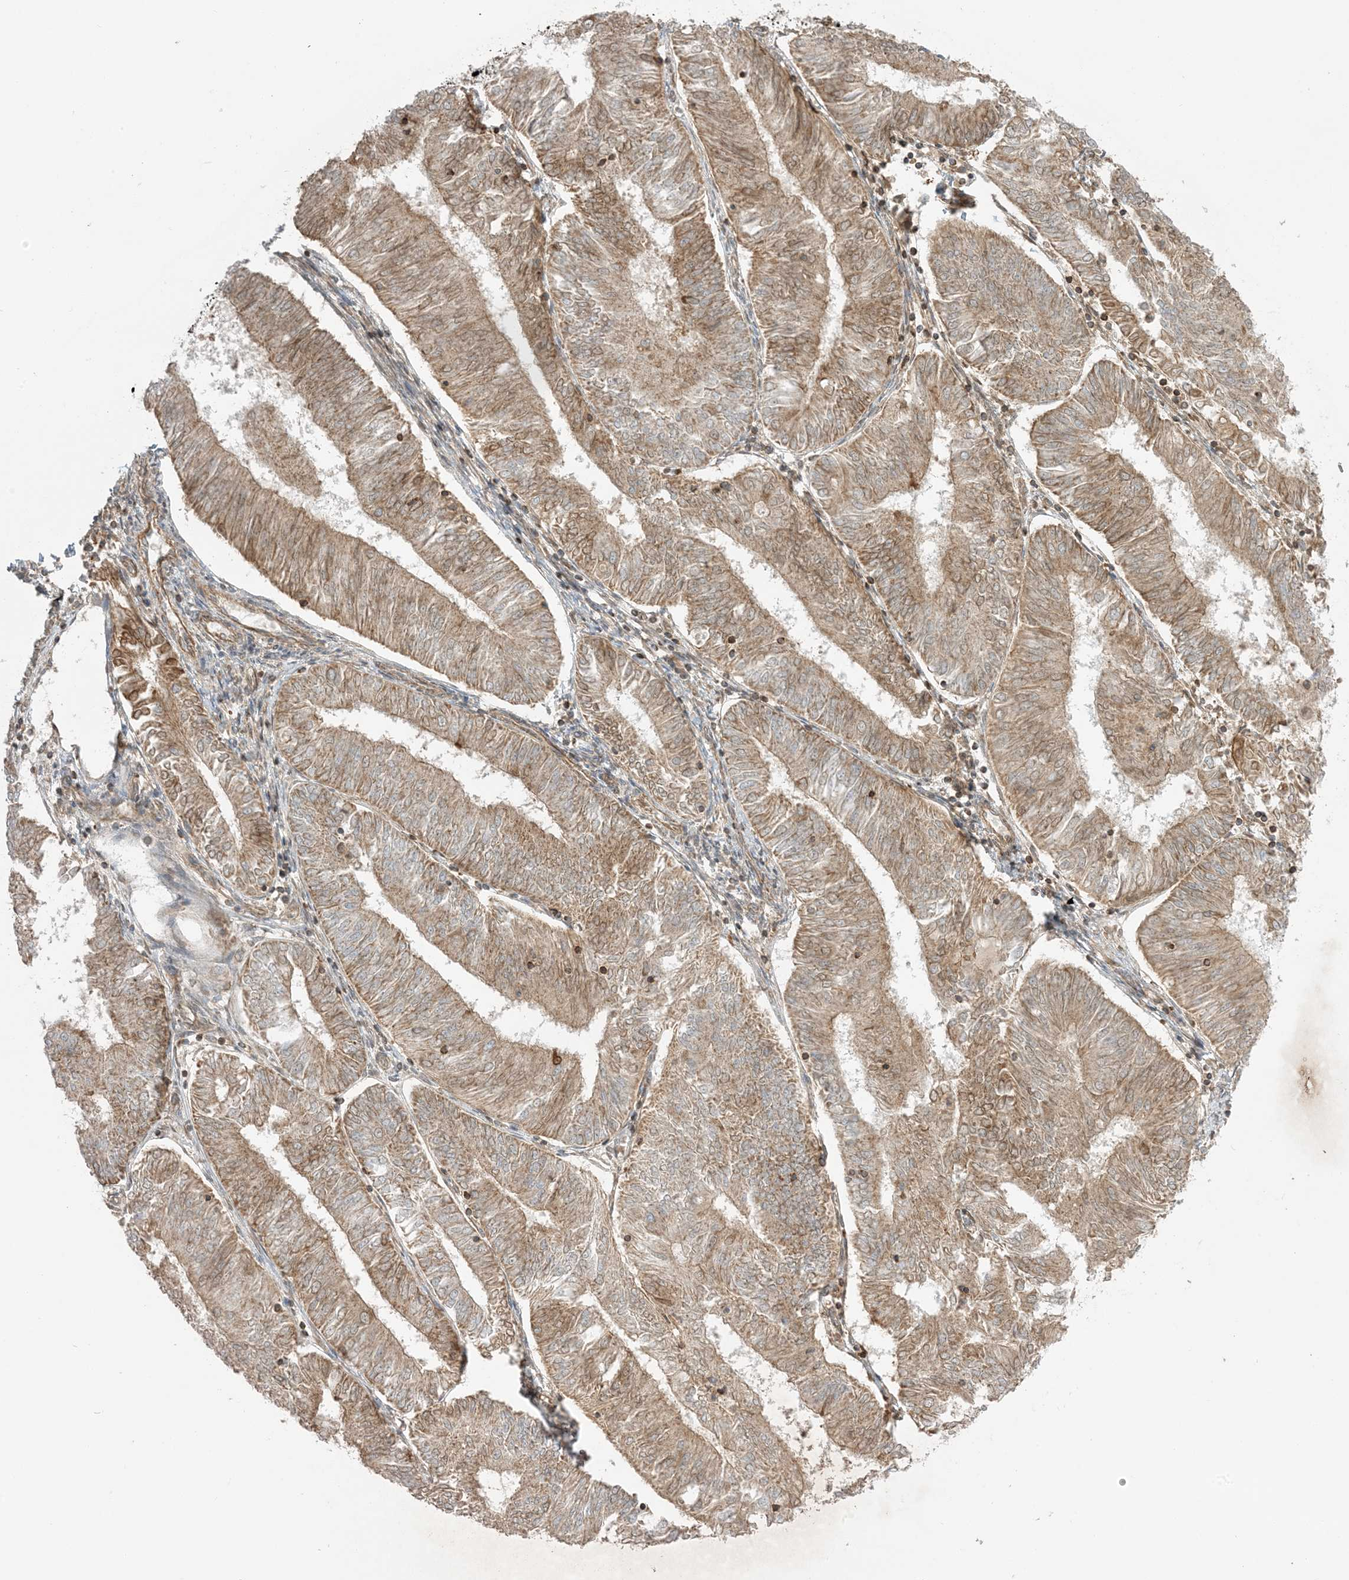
{"staining": {"intensity": "moderate", "quantity": ">75%", "location": "cytoplasmic/membranous"}, "tissue": "endometrial cancer", "cell_type": "Tumor cells", "image_type": "cancer", "snomed": [{"axis": "morphology", "description": "Adenocarcinoma, NOS"}, {"axis": "topography", "description": "Endometrium"}], "caption": "This is a micrograph of IHC staining of endometrial adenocarcinoma, which shows moderate expression in the cytoplasmic/membranous of tumor cells.", "gene": "SLC25A12", "patient": {"sex": "female", "age": 58}}